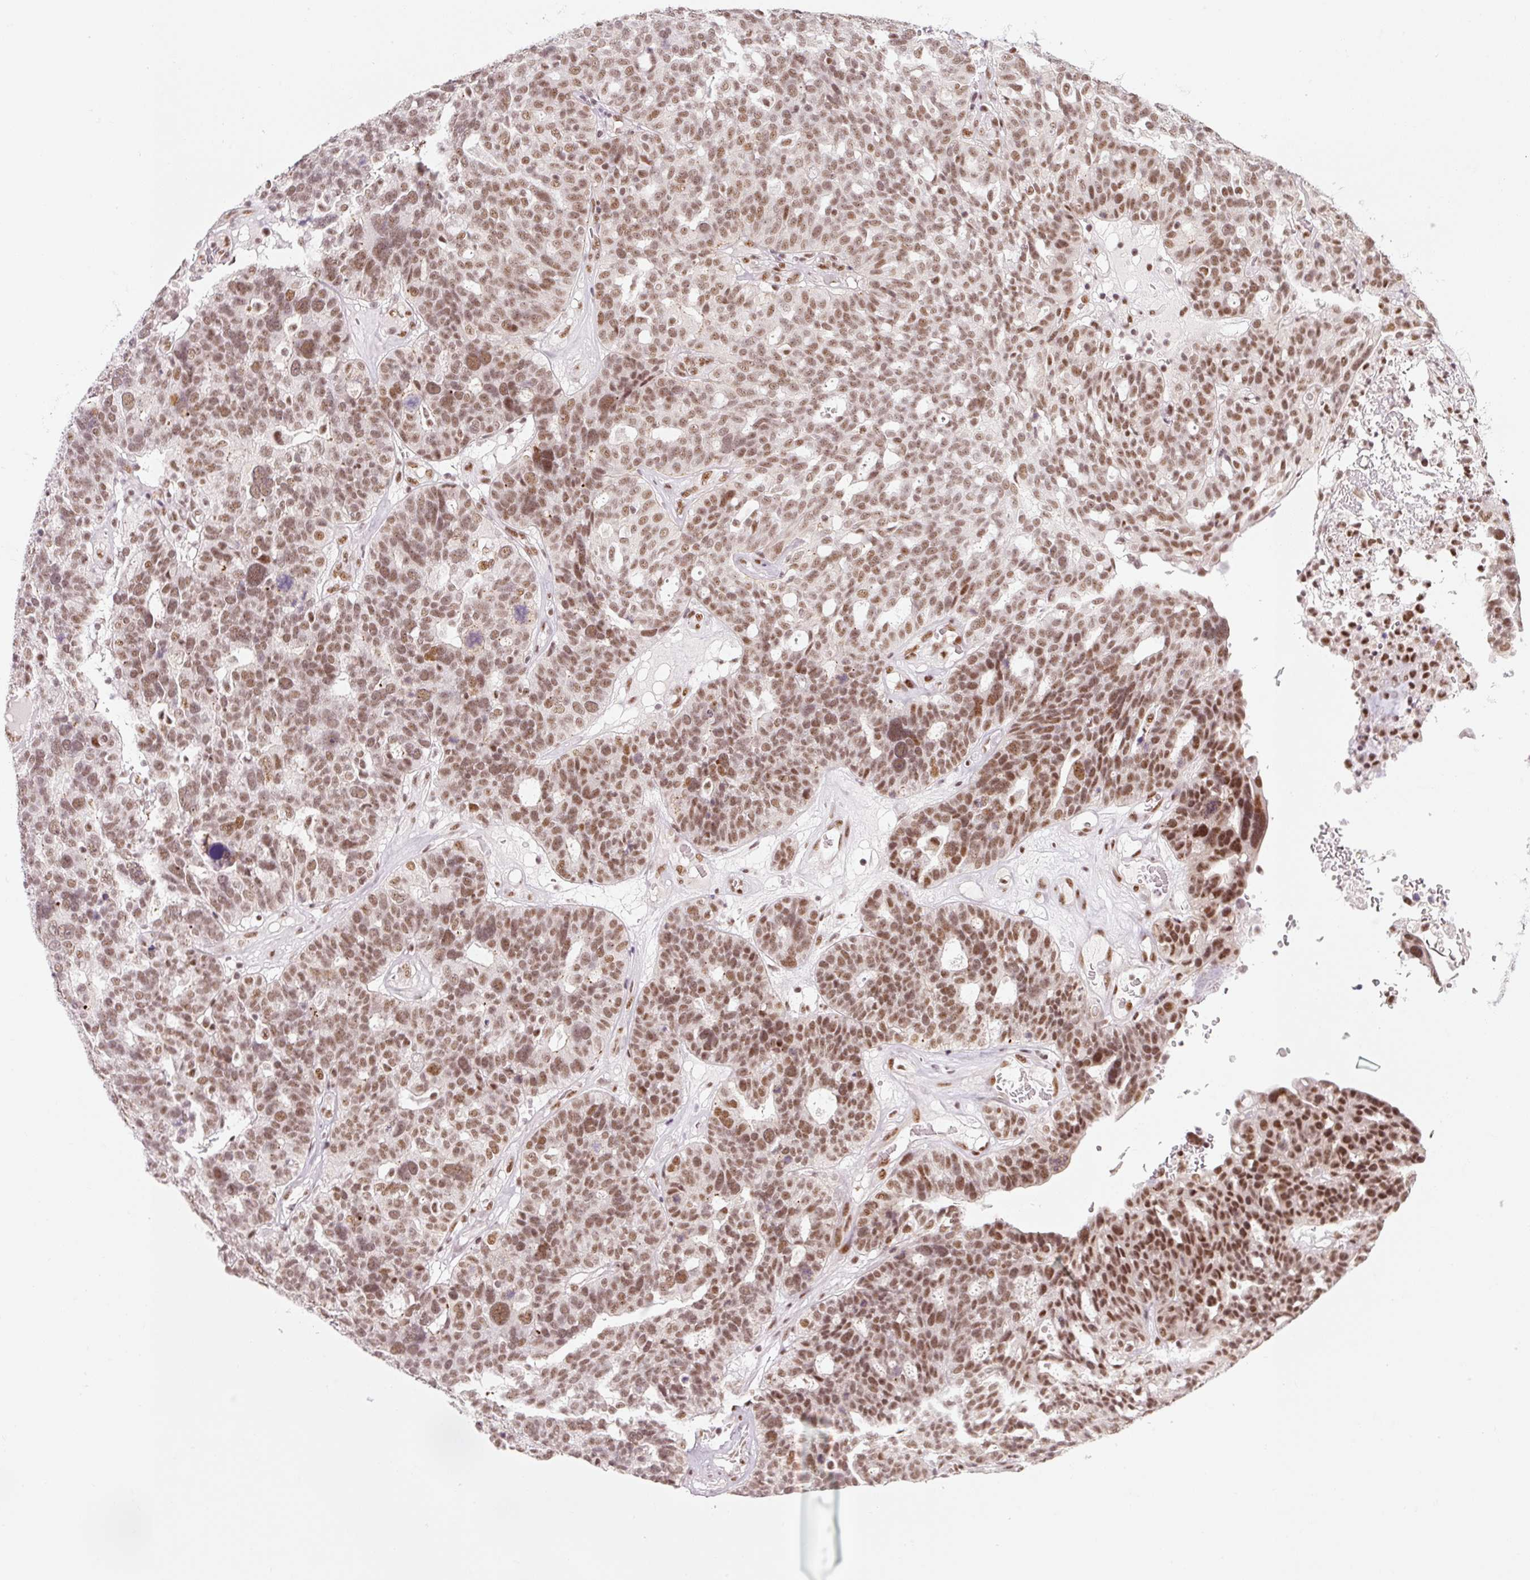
{"staining": {"intensity": "moderate", "quantity": ">75%", "location": "nuclear"}, "tissue": "ovarian cancer", "cell_type": "Tumor cells", "image_type": "cancer", "snomed": [{"axis": "morphology", "description": "Cystadenocarcinoma, serous, NOS"}, {"axis": "topography", "description": "Ovary"}], "caption": "Immunohistochemistry of serous cystadenocarcinoma (ovarian) exhibits medium levels of moderate nuclear positivity in approximately >75% of tumor cells.", "gene": "U2AF2", "patient": {"sex": "female", "age": 59}}